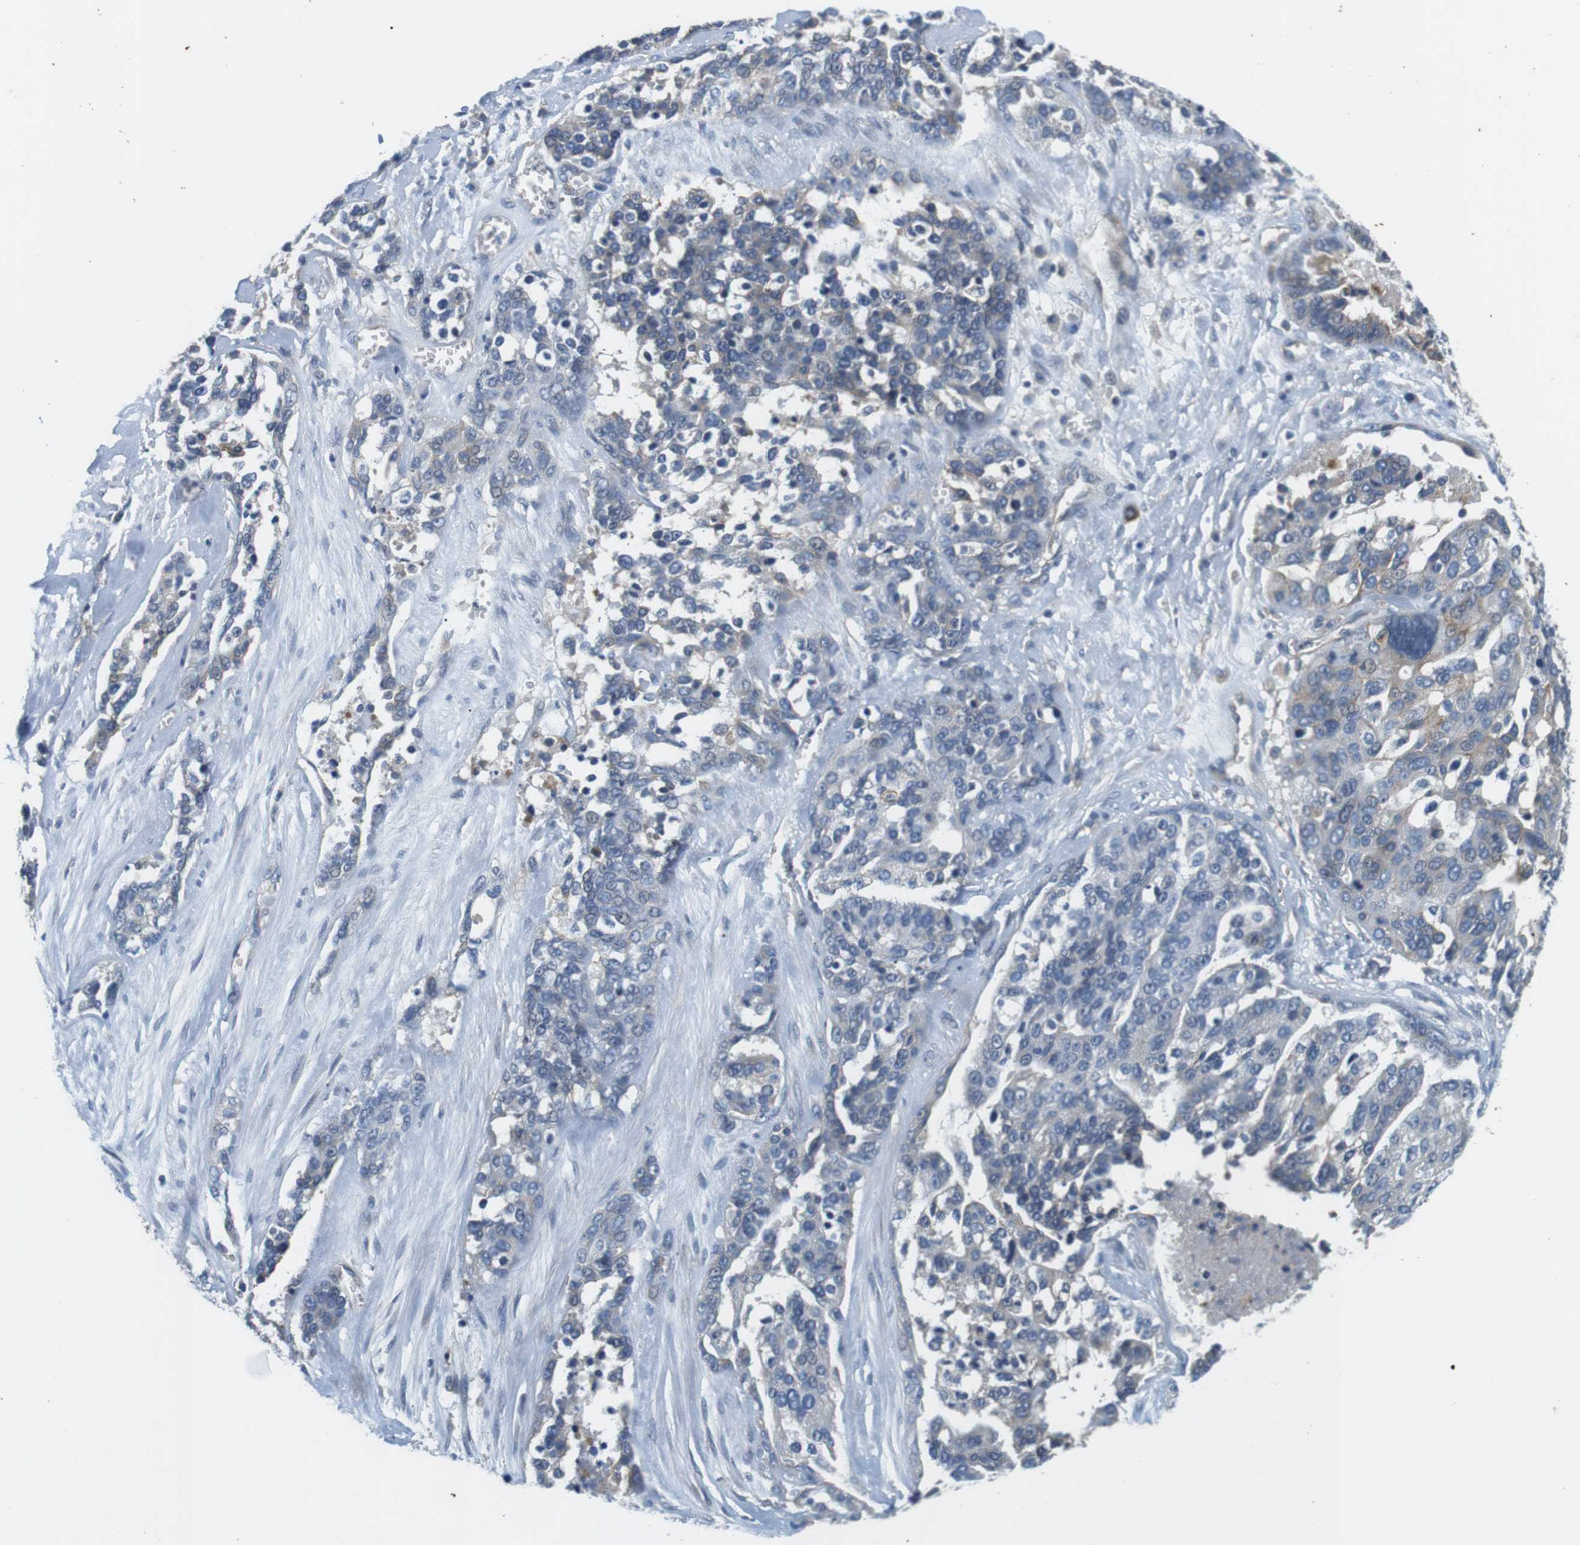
{"staining": {"intensity": "negative", "quantity": "none", "location": "none"}, "tissue": "ovarian cancer", "cell_type": "Tumor cells", "image_type": "cancer", "snomed": [{"axis": "morphology", "description": "Cystadenocarcinoma, serous, NOS"}, {"axis": "topography", "description": "Ovary"}], "caption": "Ovarian serous cystadenocarcinoma stained for a protein using IHC displays no expression tumor cells.", "gene": "SLC30A1", "patient": {"sex": "female", "age": 44}}